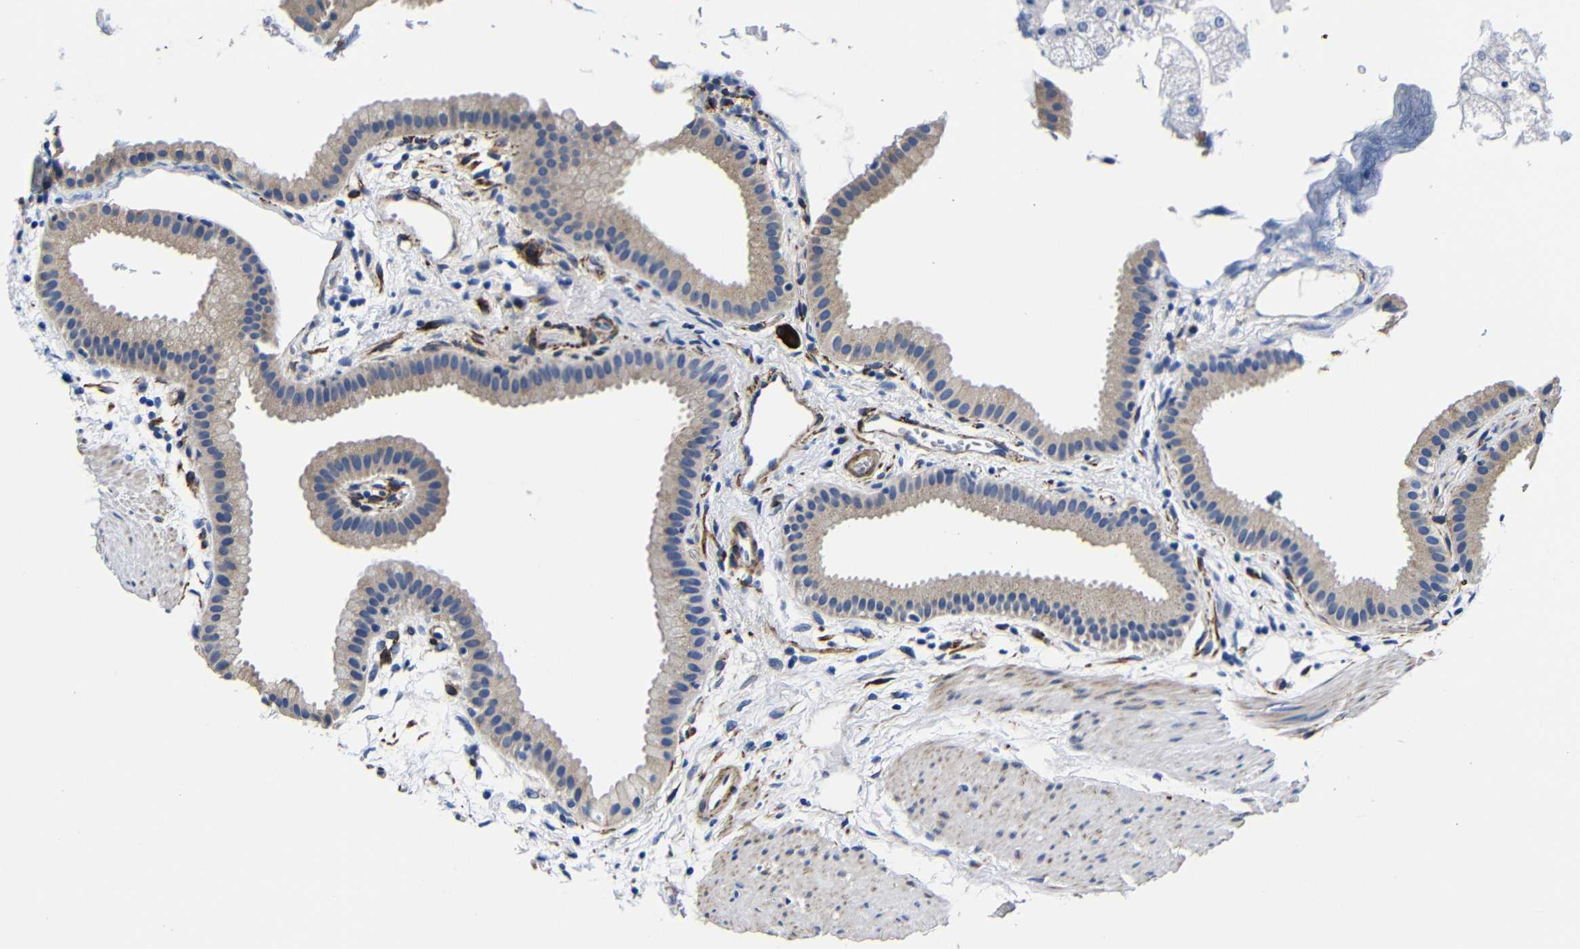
{"staining": {"intensity": "weak", "quantity": "25%-75%", "location": "cytoplasmic/membranous"}, "tissue": "gallbladder", "cell_type": "Glandular cells", "image_type": "normal", "snomed": [{"axis": "morphology", "description": "Normal tissue, NOS"}, {"axis": "topography", "description": "Gallbladder"}], "caption": "Gallbladder stained with DAB IHC displays low levels of weak cytoplasmic/membranous expression in about 25%-75% of glandular cells.", "gene": "LRIG1", "patient": {"sex": "female", "age": 64}}